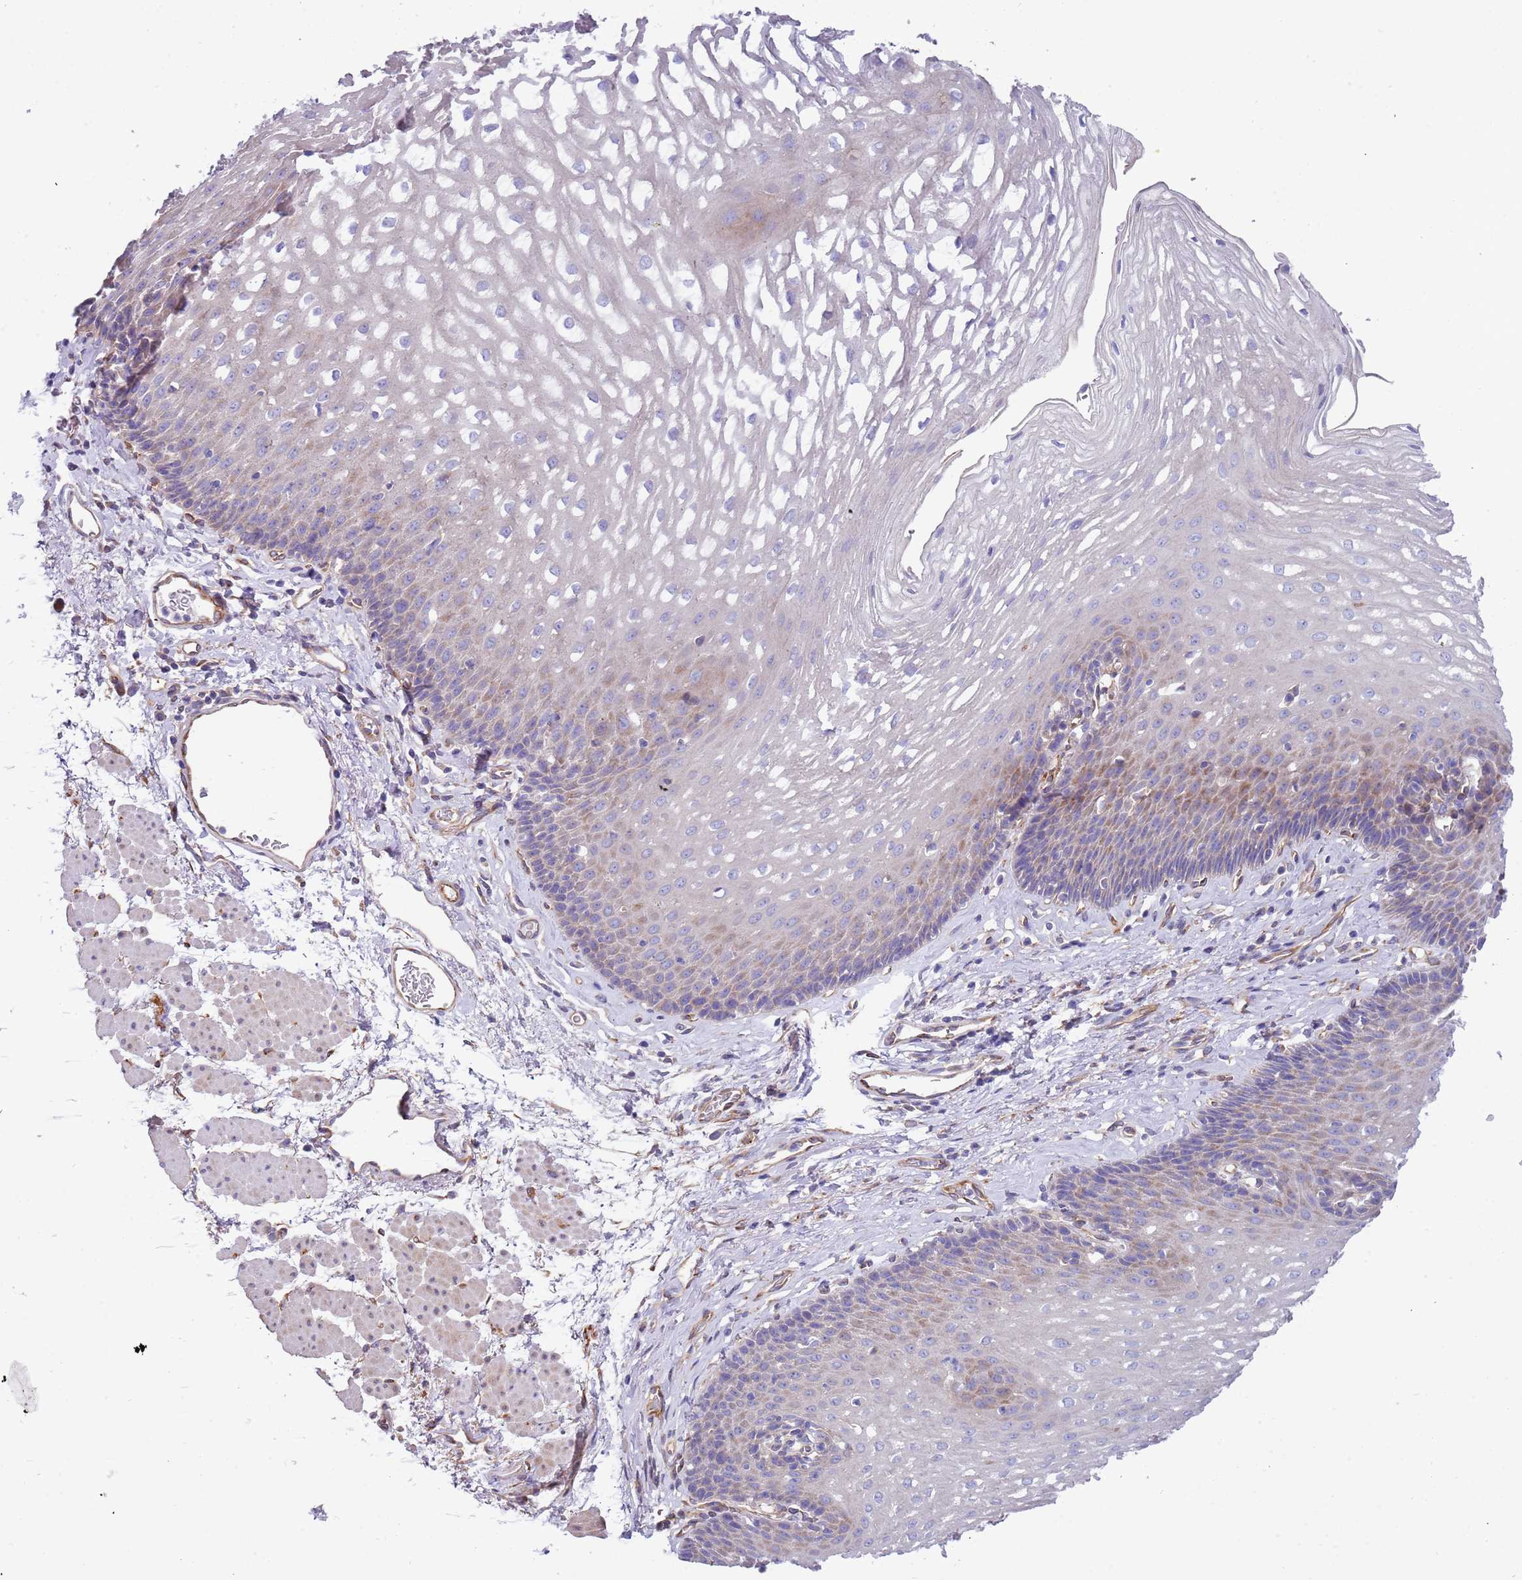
{"staining": {"intensity": "weak", "quantity": "25%-75%", "location": "cytoplasmic/membranous"}, "tissue": "esophagus", "cell_type": "Squamous epithelial cells", "image_type": "normal", "snomed": [{"axis": "morphology", "description": "Normal tissue, NOS"}, {"axis": "topography", "description": "Esophagus"}], "caption": "IHC photomicrograph of normal human esophagus stained for a protein (brown), which demonstrates low levels of weak cytoplasmic/membranous expression in approximately 25%-75% of squamous epithelial cells.", "gene": "LAMB4", "patient": {"sex": "female", "age": 66}}